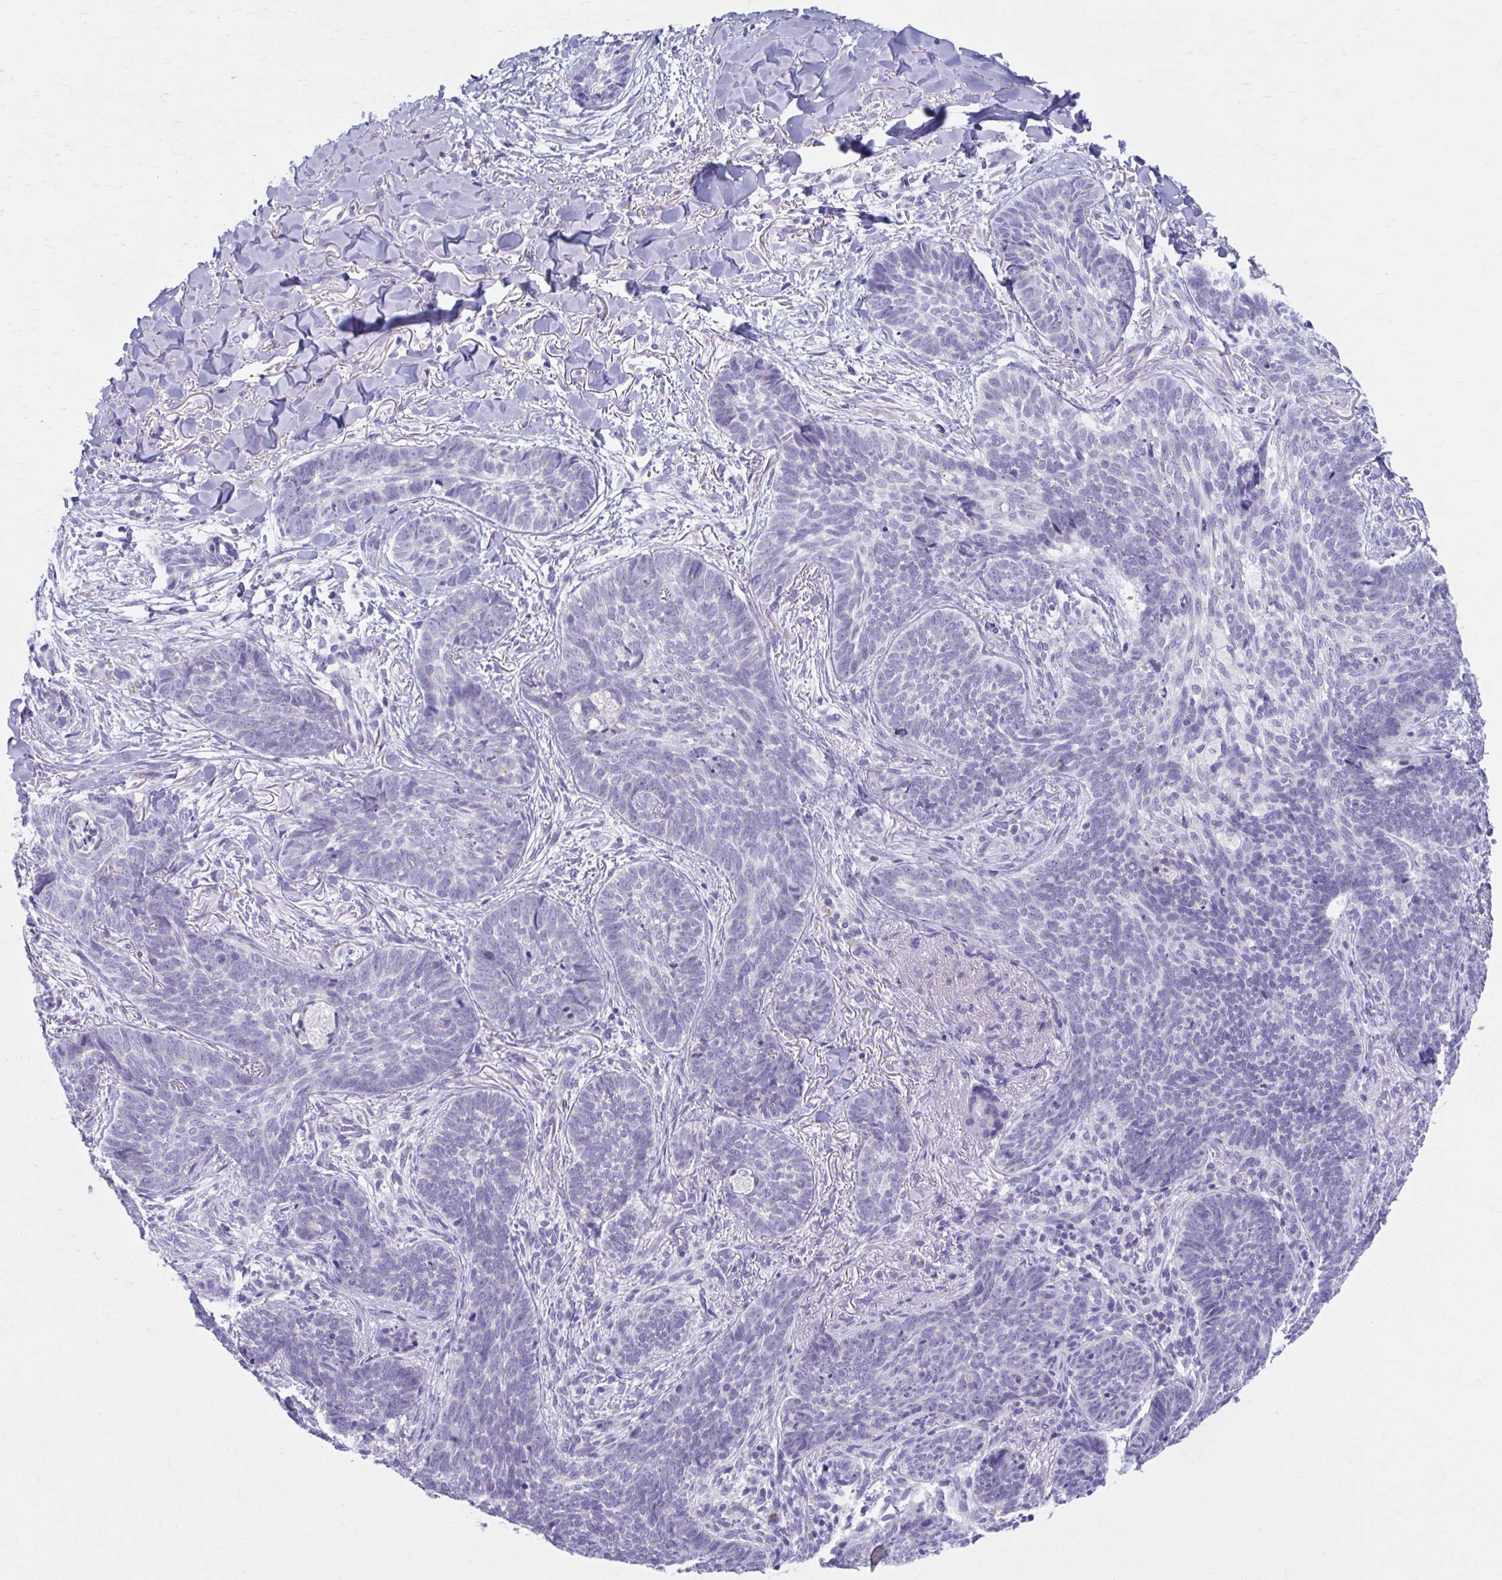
{"staining": {"intensity": "negative", "quantity": "none", "location": "none"}, "tissue": "skin cancer", "cell_type": "Tumor cells", "image_type": "cancer", "snomed": [{"axis": "morphology", "description": "Basal cell carcinoma"}, {"axis": "topography", "description": "Skin"}, {"axis": "topography", "description": "Skin of face"}], "caption": "A histopathology image of skin cancer (basal cell carcinoma) stained for a protein reveals no brown staining in tumor cells. The staining is performed using DAB (3,3'-diaminobenzidine) brown chromogen with nuclei counter-stained in using hematoxylin.", "gene": "KCNE2", "patient": {"sex": "male", "age": 88}}